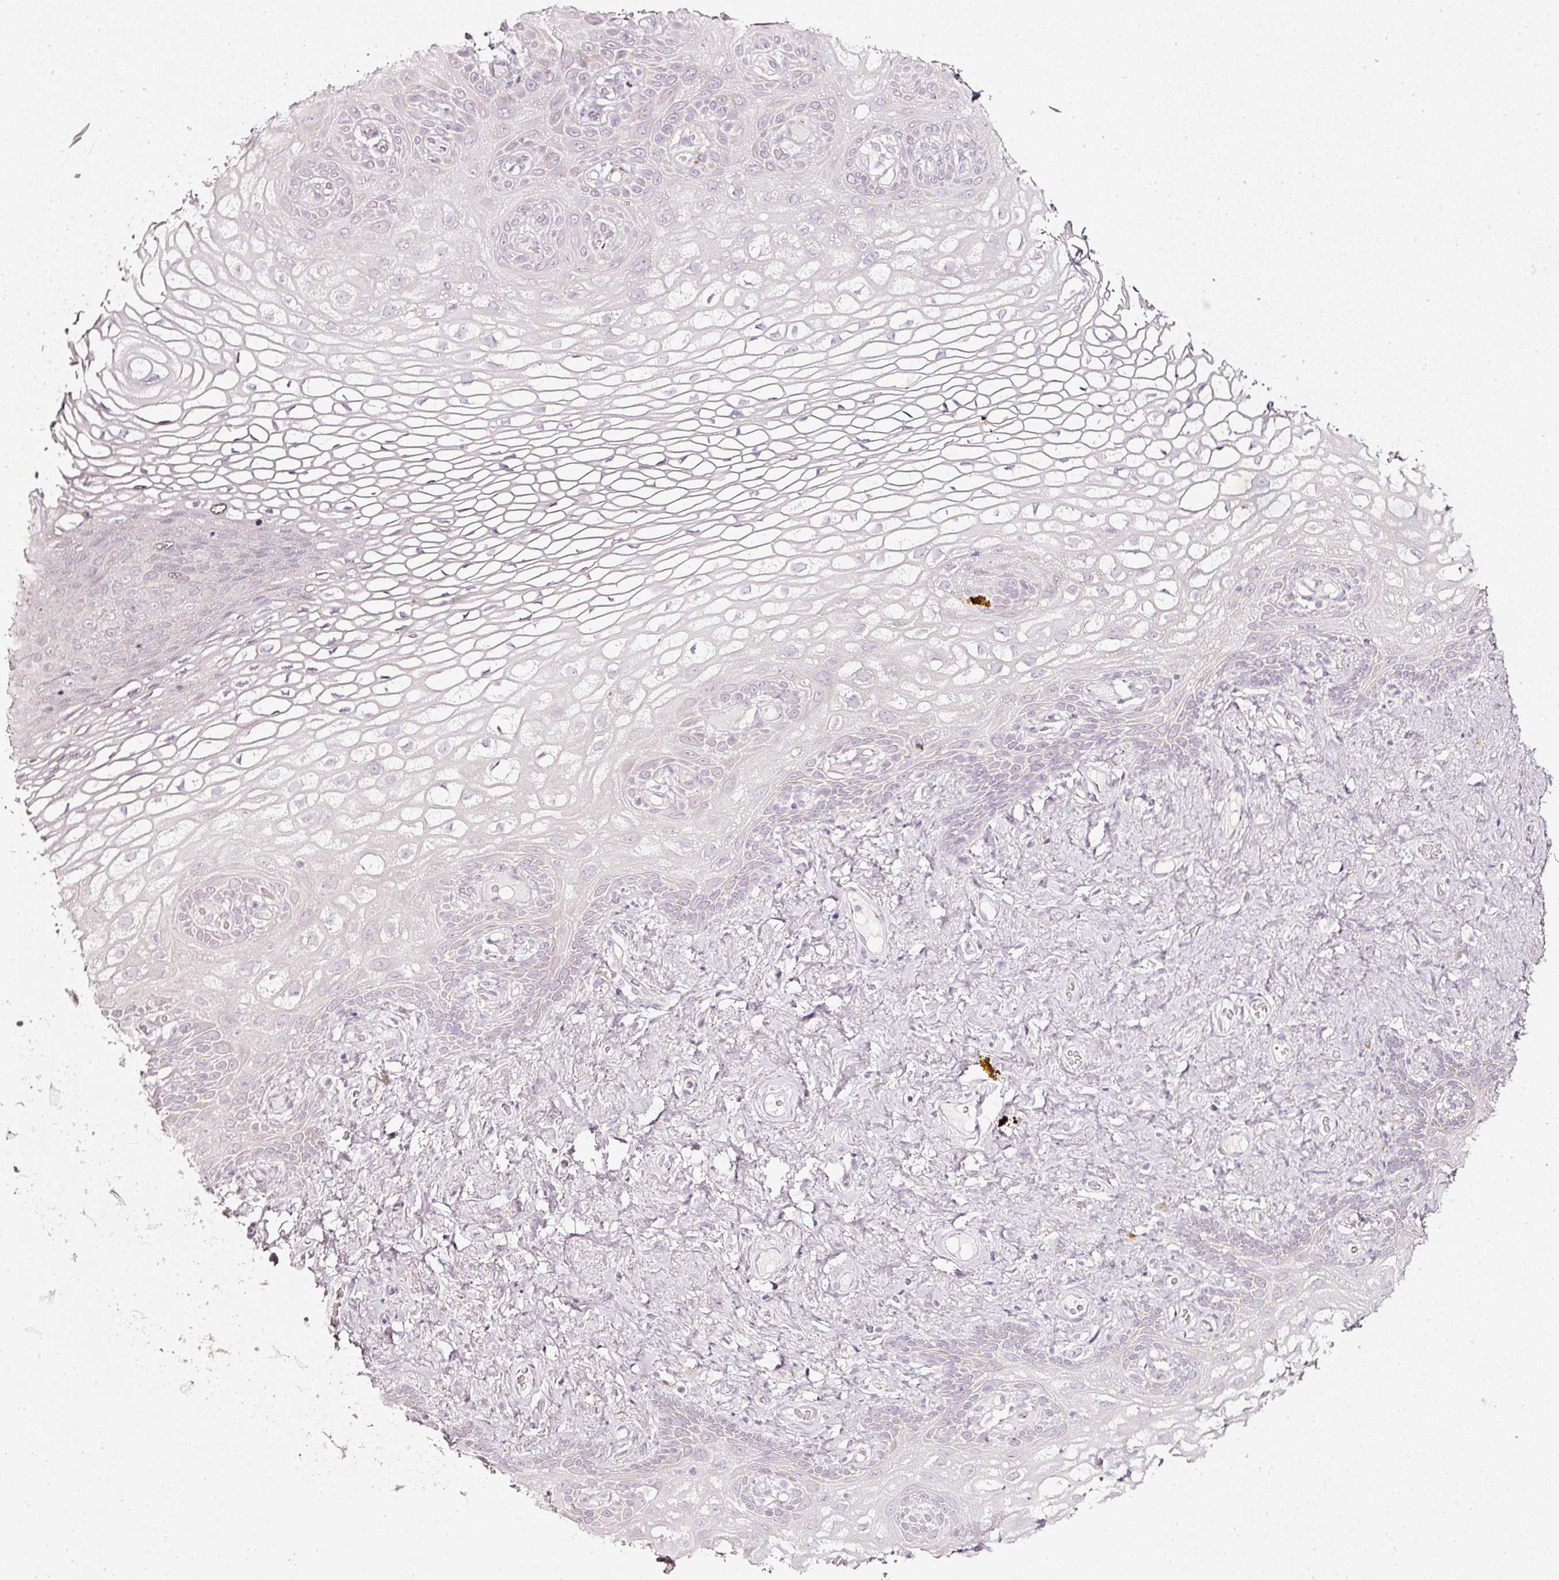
{"staining": {"intensity": "negative", "quantity": "none", "location": "none"}, "tissue": "vagina", "cell_type": "Squamous epithelial cells", "image_type": "normal", "snomed": [{"axis": "morphology", "description": "Normal tissue, NOS"}, {"axis": "topography", "description": "Vagina"}, {"axis": "topography", "description": "Peripheral nerve tissue"}], "caption": "IHC image of normal vagina: human vagina stained with DAB (3,3'-diaminobenzidine) displays no significant protein positivity in squamous epithelial cells. (Brightfield microscopy of DAB (3,3'-diaminobenzidine) immunohistochemistry at high magnification).", "gene": "SDF4", "patient": {"sex": "female", "age": 71}}